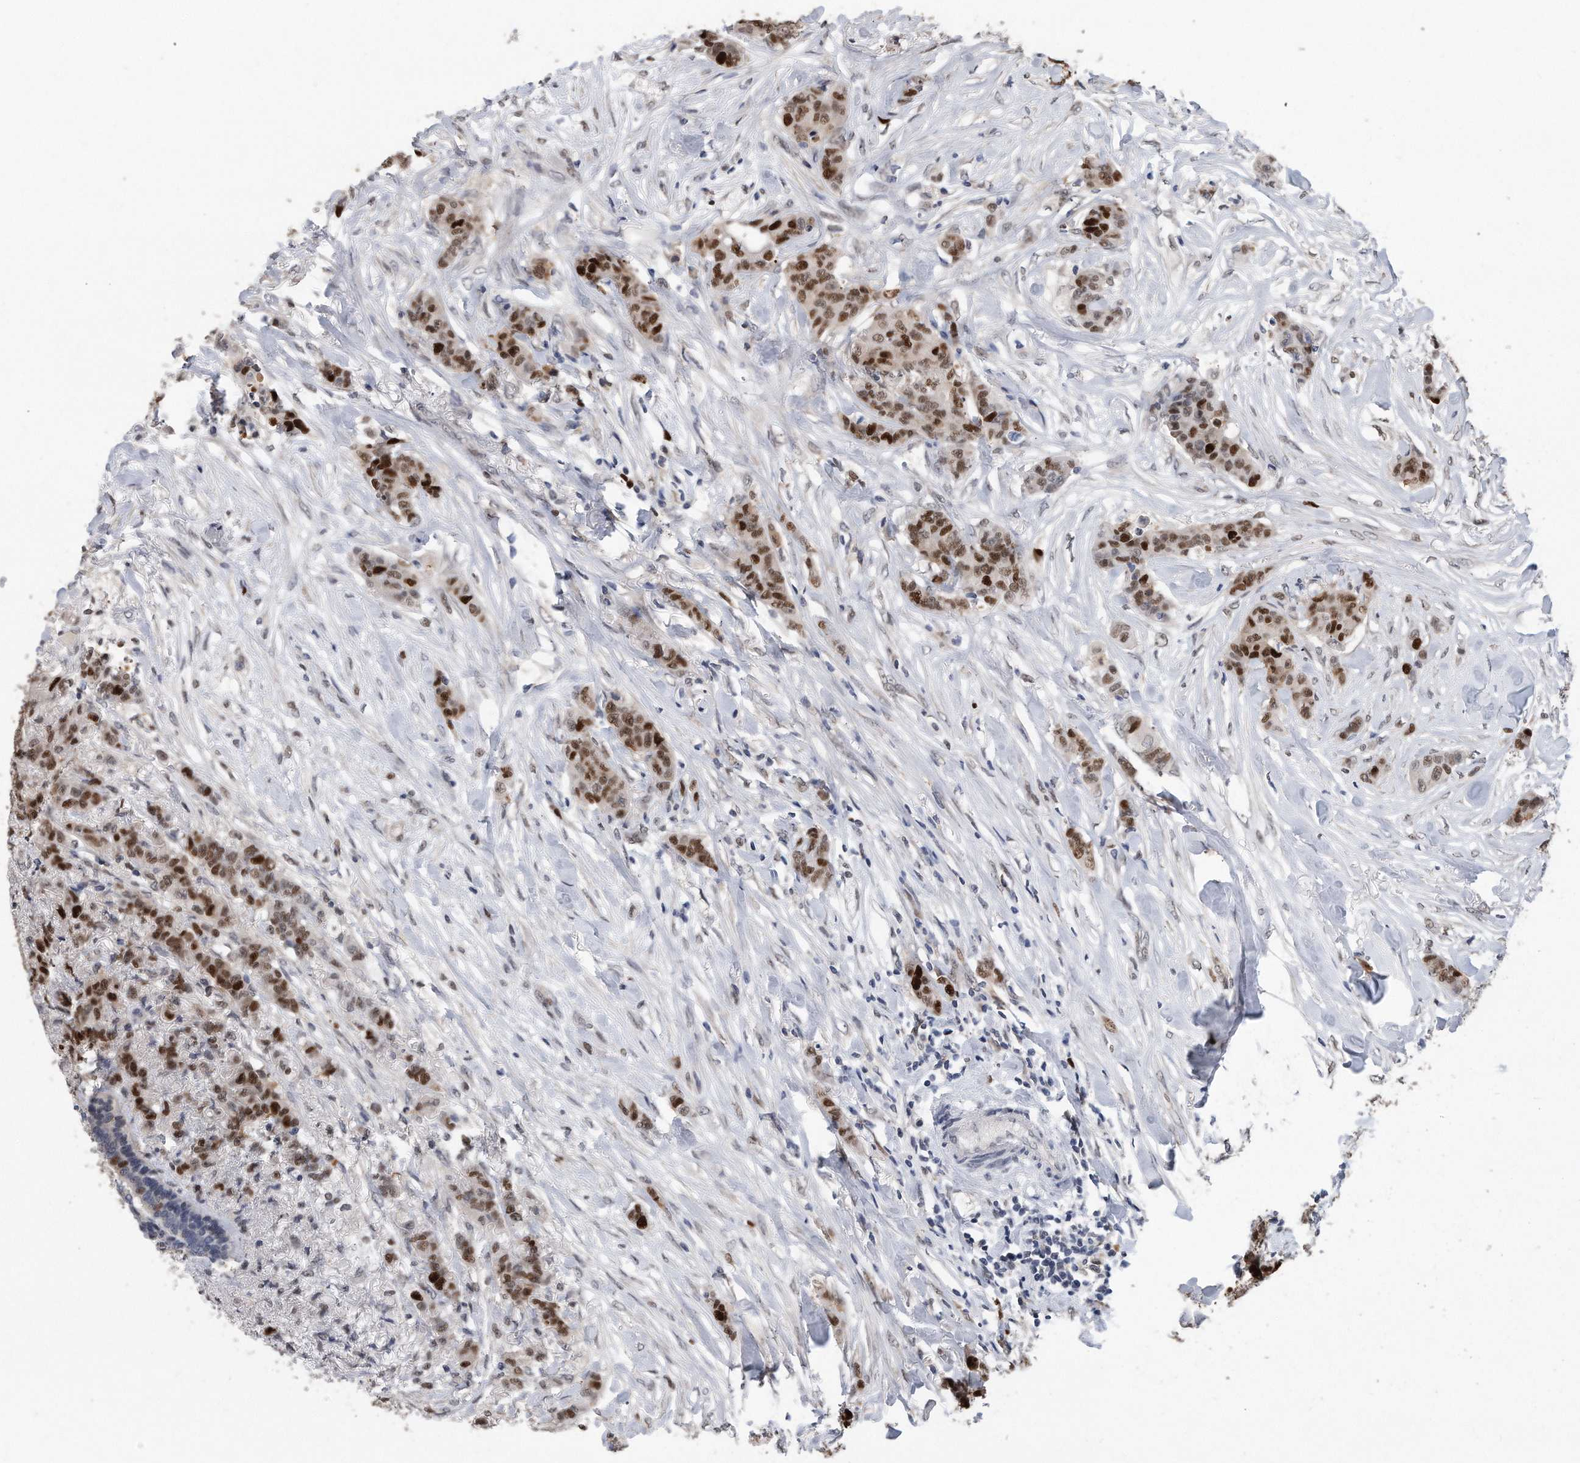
{"staining": {"intensity": "strong", "quantity": "25%-75%", "location": "nuclear"}, "tissue": "breast cancer", "cell_type": "Tumor cells", "image_type": "cancer", "snomed": [{"axis": "morphology", "description": "Duct carcinoma"}, {"axis": "topography", "description": "Breast"}], "caption": "The micrograph shows immunohistochemical staining of intraductal carcinoma (breast). There is strong nuclear positivity is present in about 25%-75% of tumor cells. The protein is shown in brown color, while the nuclei are stained blue.", "gene": "PCNA", "patient": {"sex": "female", "age": 40}}